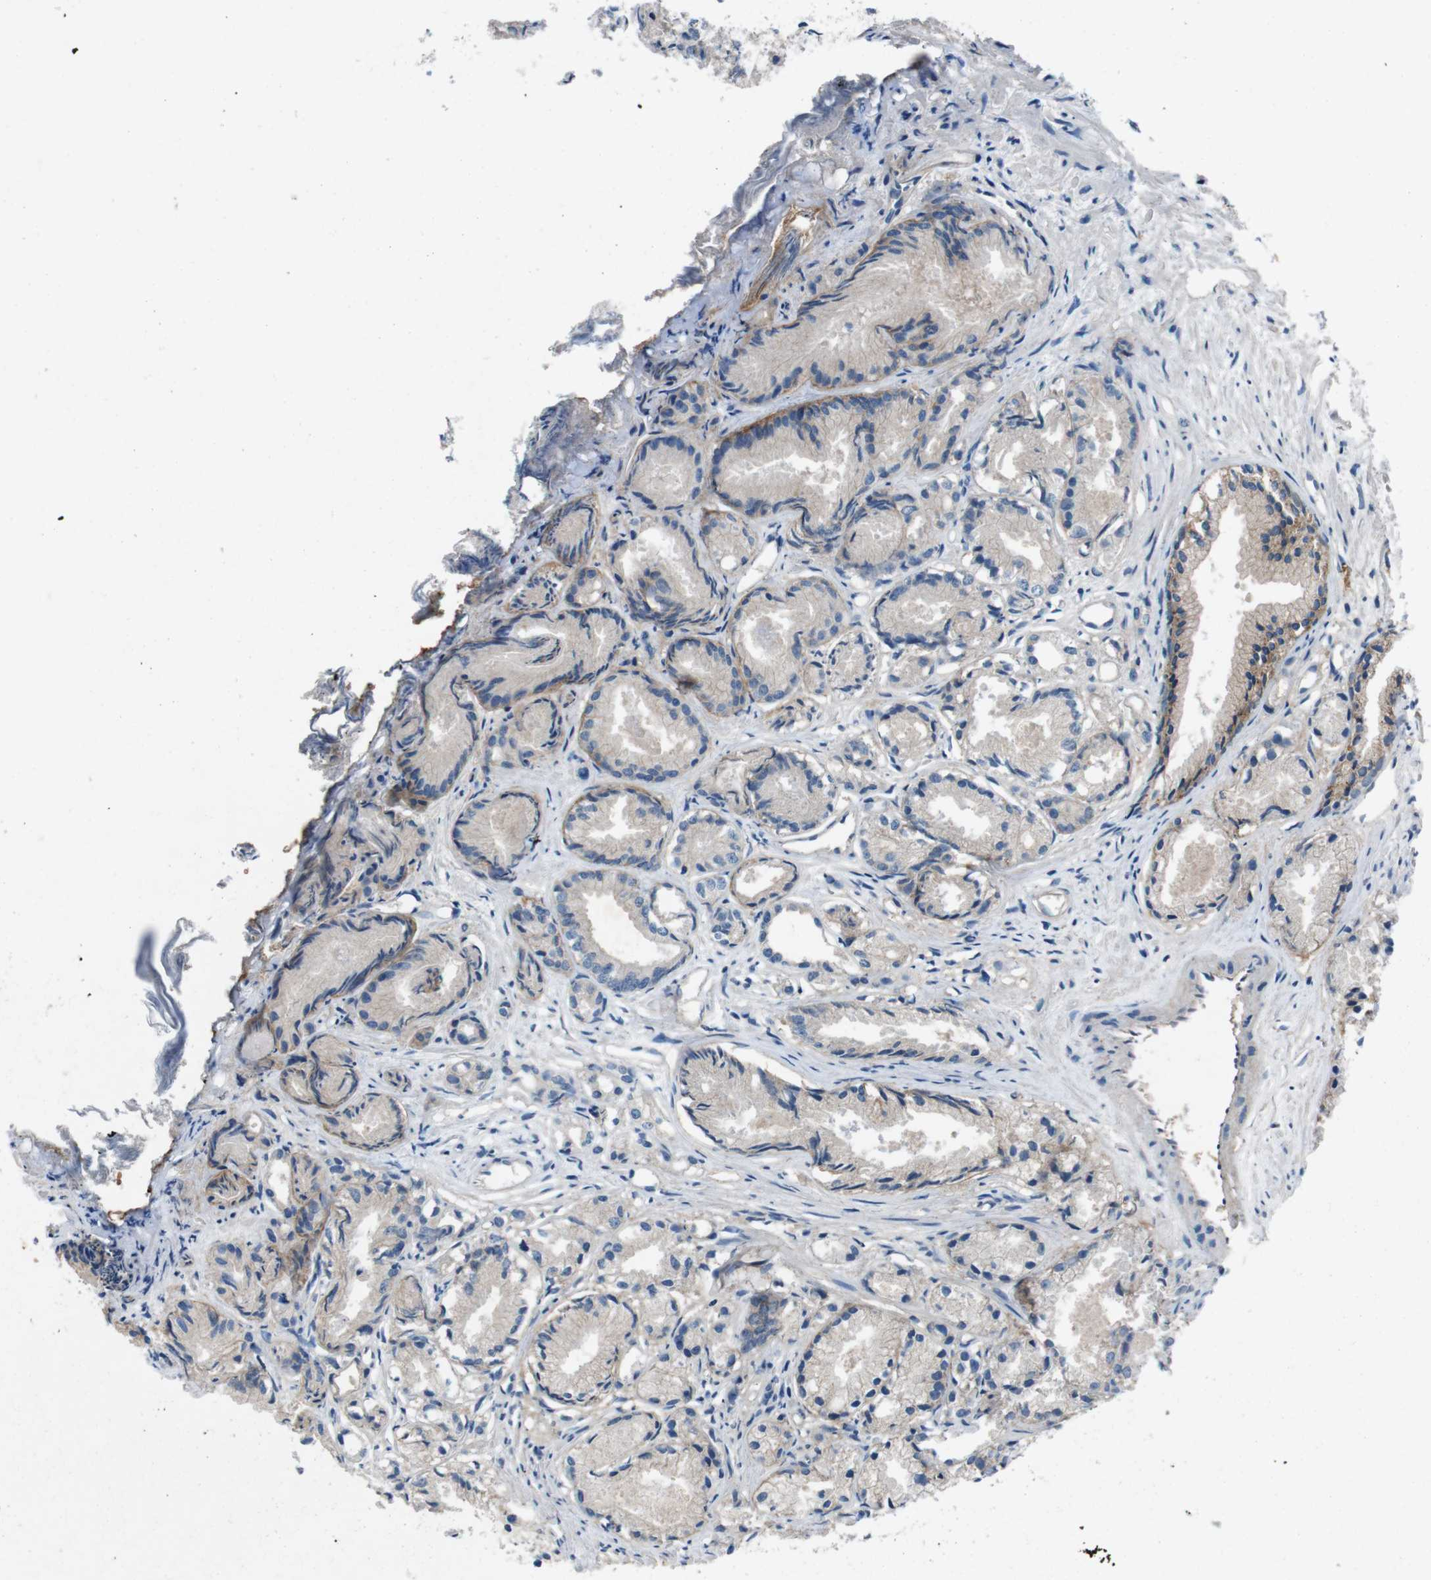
{"staining": {"intensity": "weak", "quantity": "<25%", "location": "cytoplasmic/membranous"}, "tissue": "prostate cancer", "cell_type": "Tumor cells", "image_type": "cancer", "snomed": [{"axis": "morphology", "description": "Adenocarcinoma, Low grade"}, {"axis": "topography", "description": "Prostate"}], "caption": "IHC image of neoplastic tissue: human prostate cancer stained with DAB (3,3'-diaminobenzidine) shows no significant protein positivity in tumor cells.", "gene": "PVR", "patient": {"sex": "male", "age": 72}}